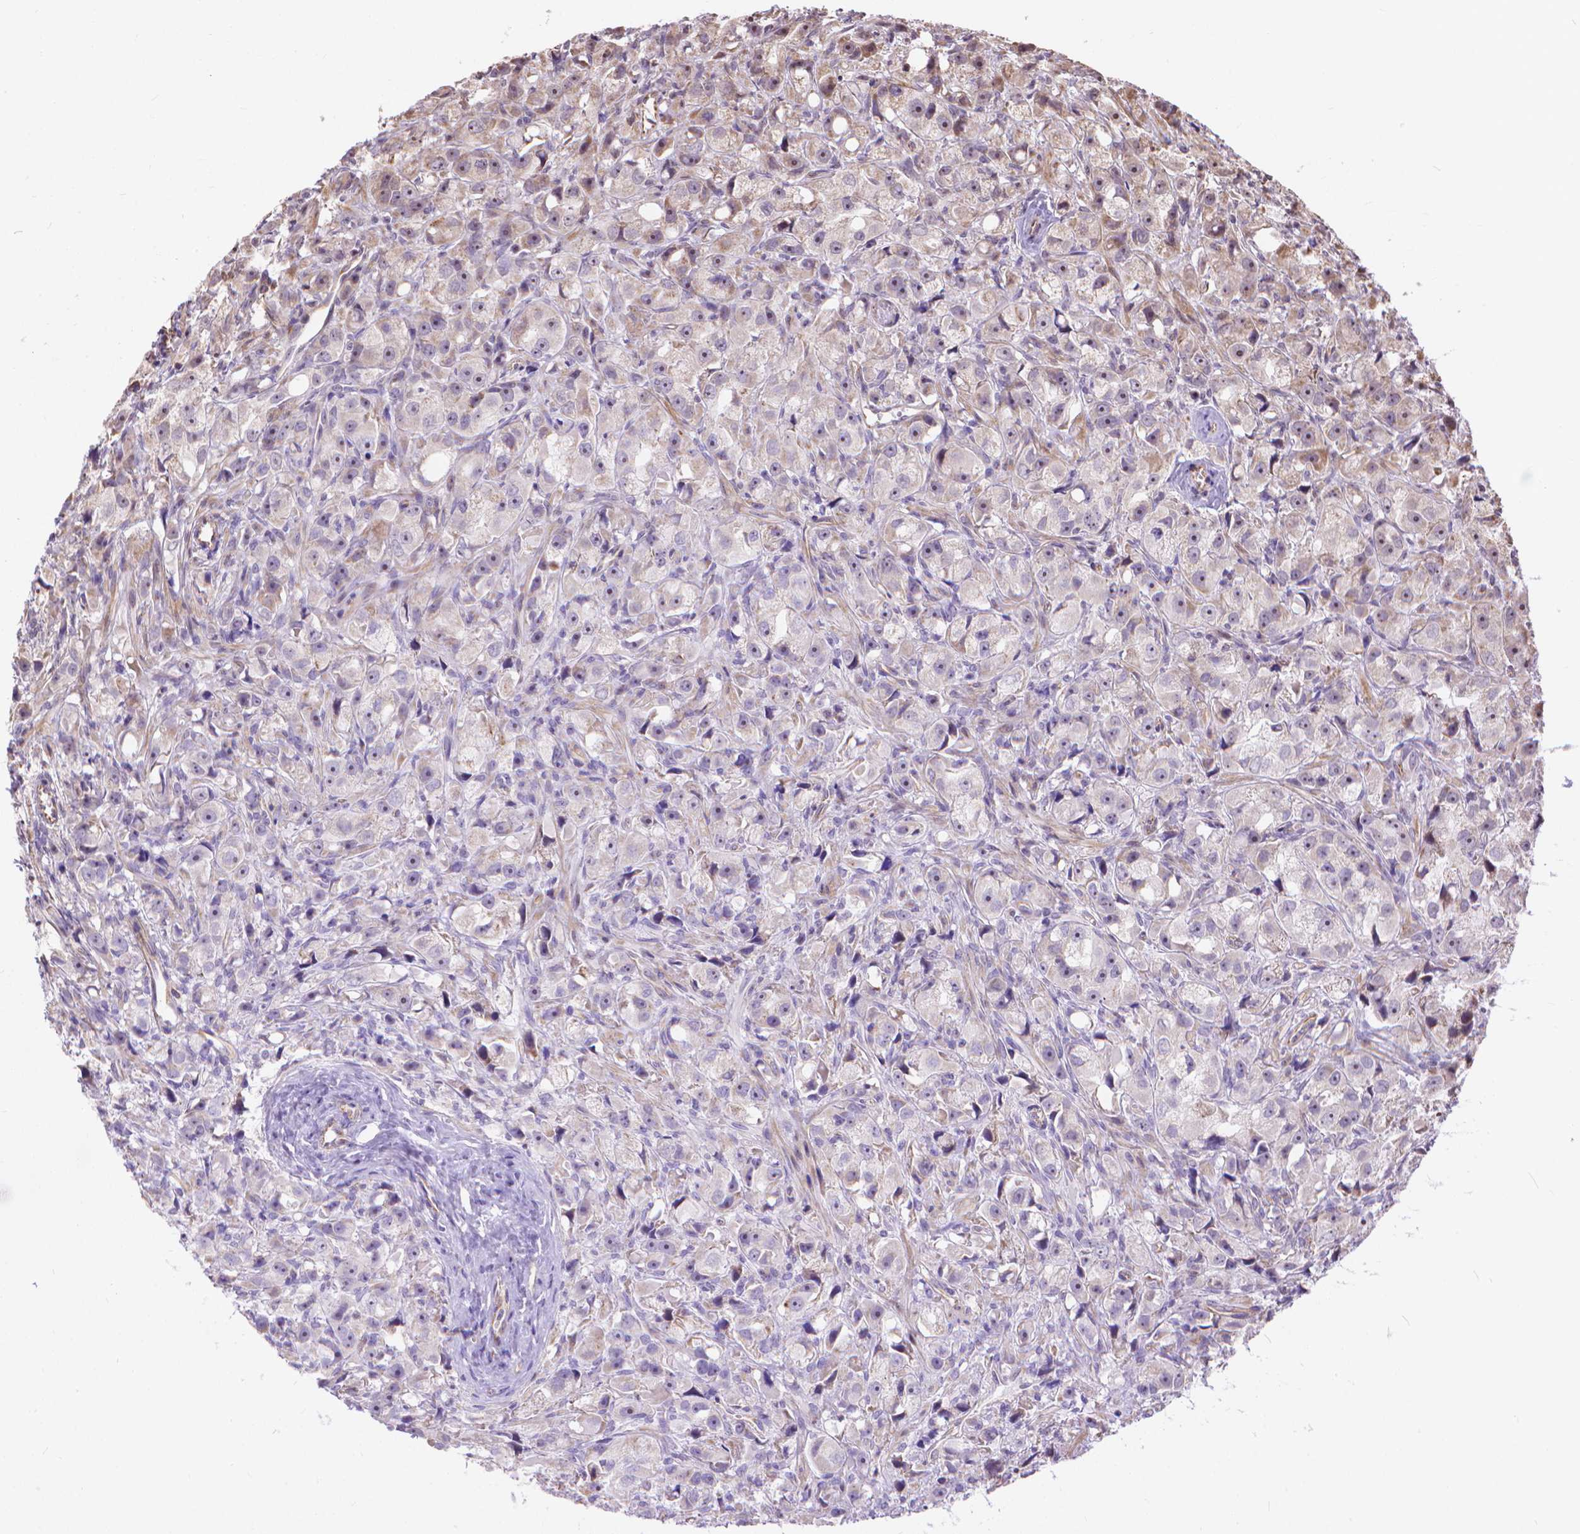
{"staining": {"intensity": "moderate", "quantity": "<25%", "location": "nuclear"}, "tissue": "prostate cancer", "cell_type": "Tumor cells", "image_type": "cancer", "snomed": [{"axis": "morphology", "description": "Adenocarcinoma, High grade"}, {"axis": "topography", "description": "Prostate"}], "caption": "Prostate adenocarcinoma (high-grade) stained for a protein (brown) shows moderate nuclear positive positivity in approximately <25% of tumor cells.", "gene": "TMEM135", "patient": {"sex": "male", "age": 75}}